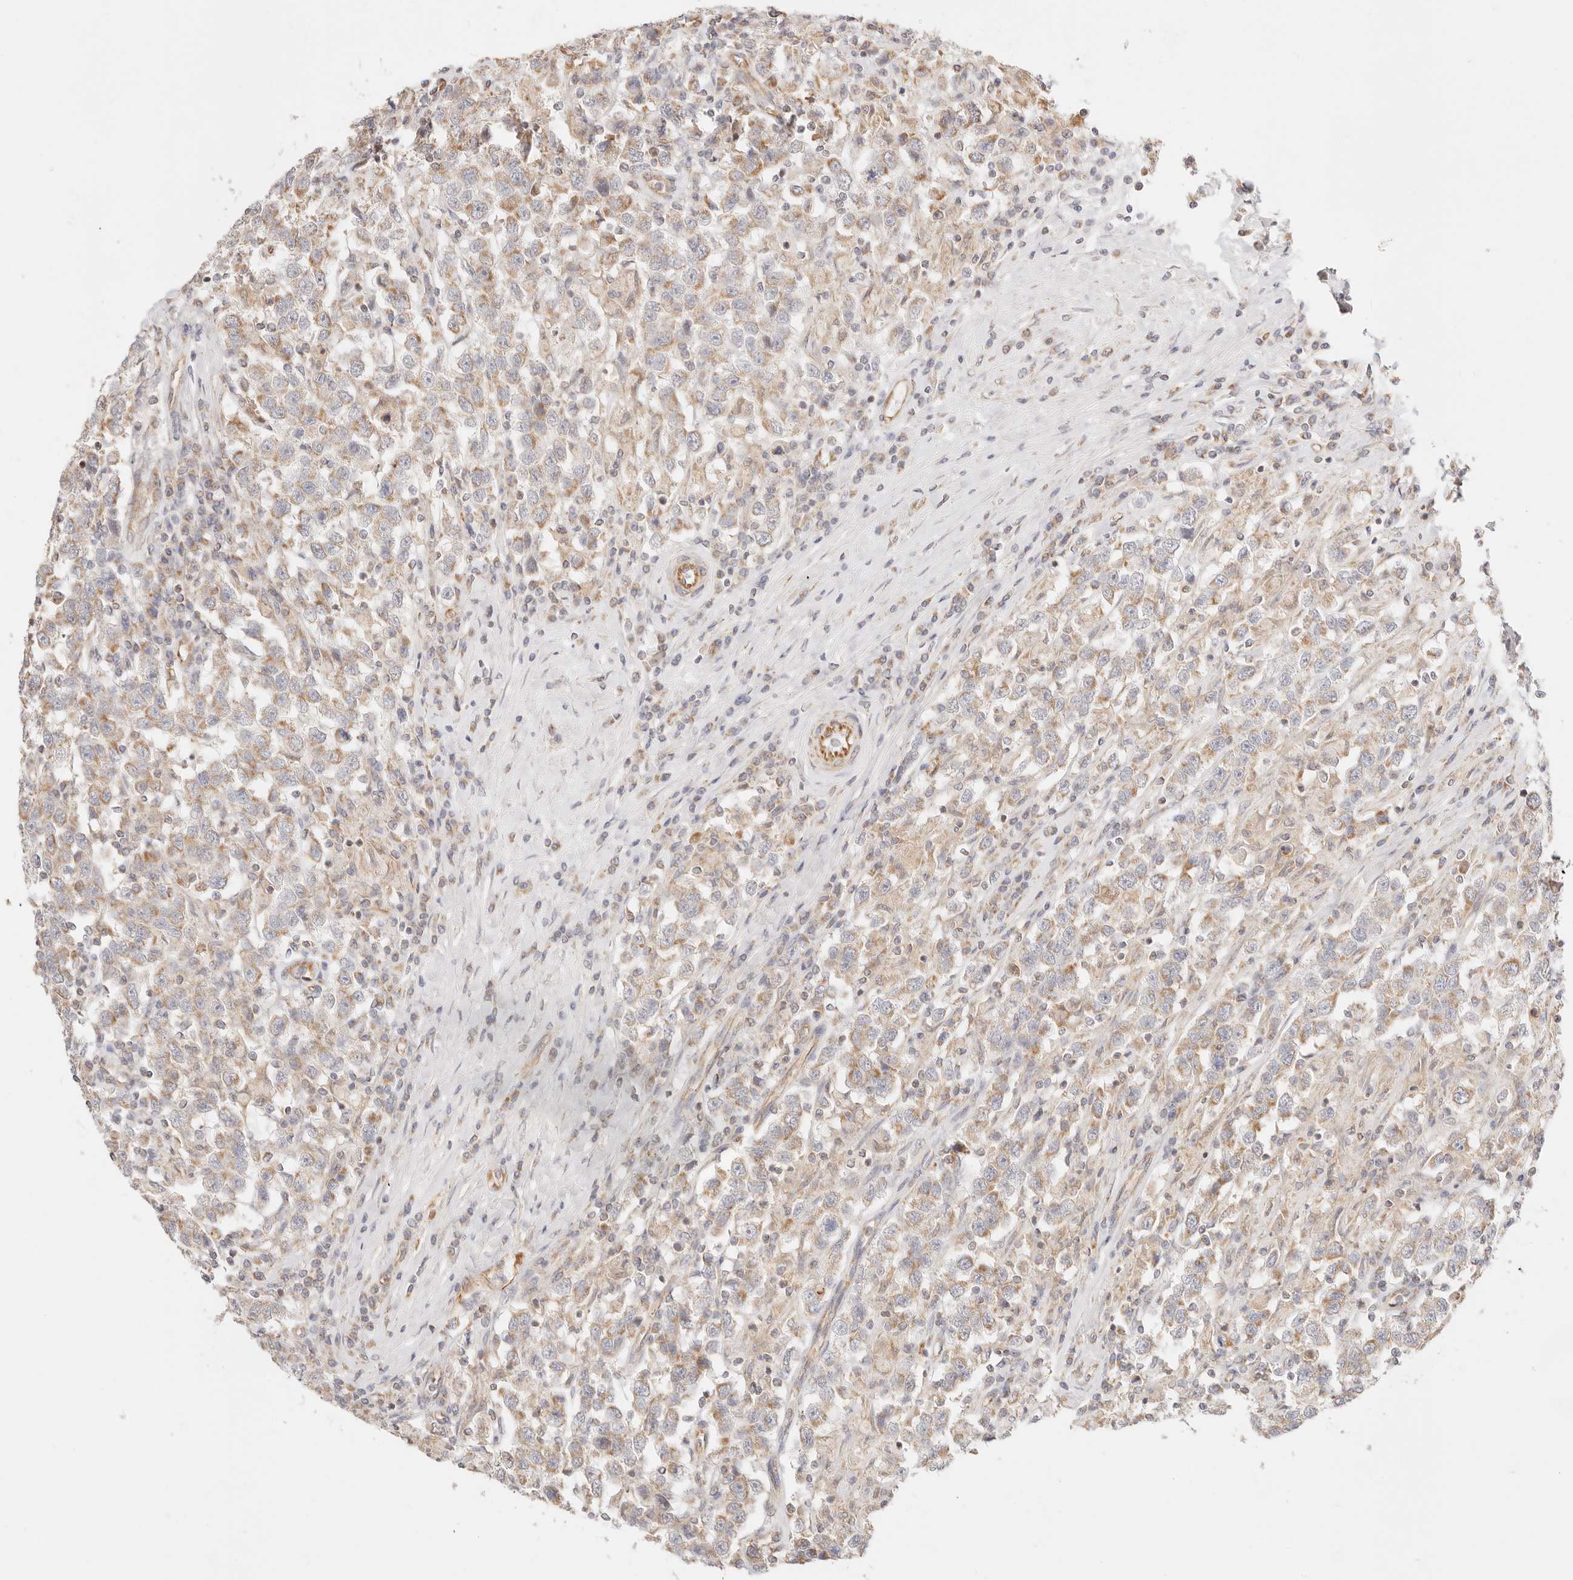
{"staining": {"intensity": "moderate", "quantity": ">75%", "location": "cytoplasmic/membranous"}, "tissue": "testis cancer", "cell_type": "Tumor cells", "image_type": "cancer", "snomed": [{"axis": "morphology", "description": "Seminoma, NOS"}, {"axis": "topography", "description": "Testis"}], "caption": "Protein analysis of testis cancer (seminoma) tissue displays moderate cytoplasmic/membranous staining in approximately >75% of tumor cells.", "gene": "ZC3H11A", "patient": {"sex": "male", "age": 41}}